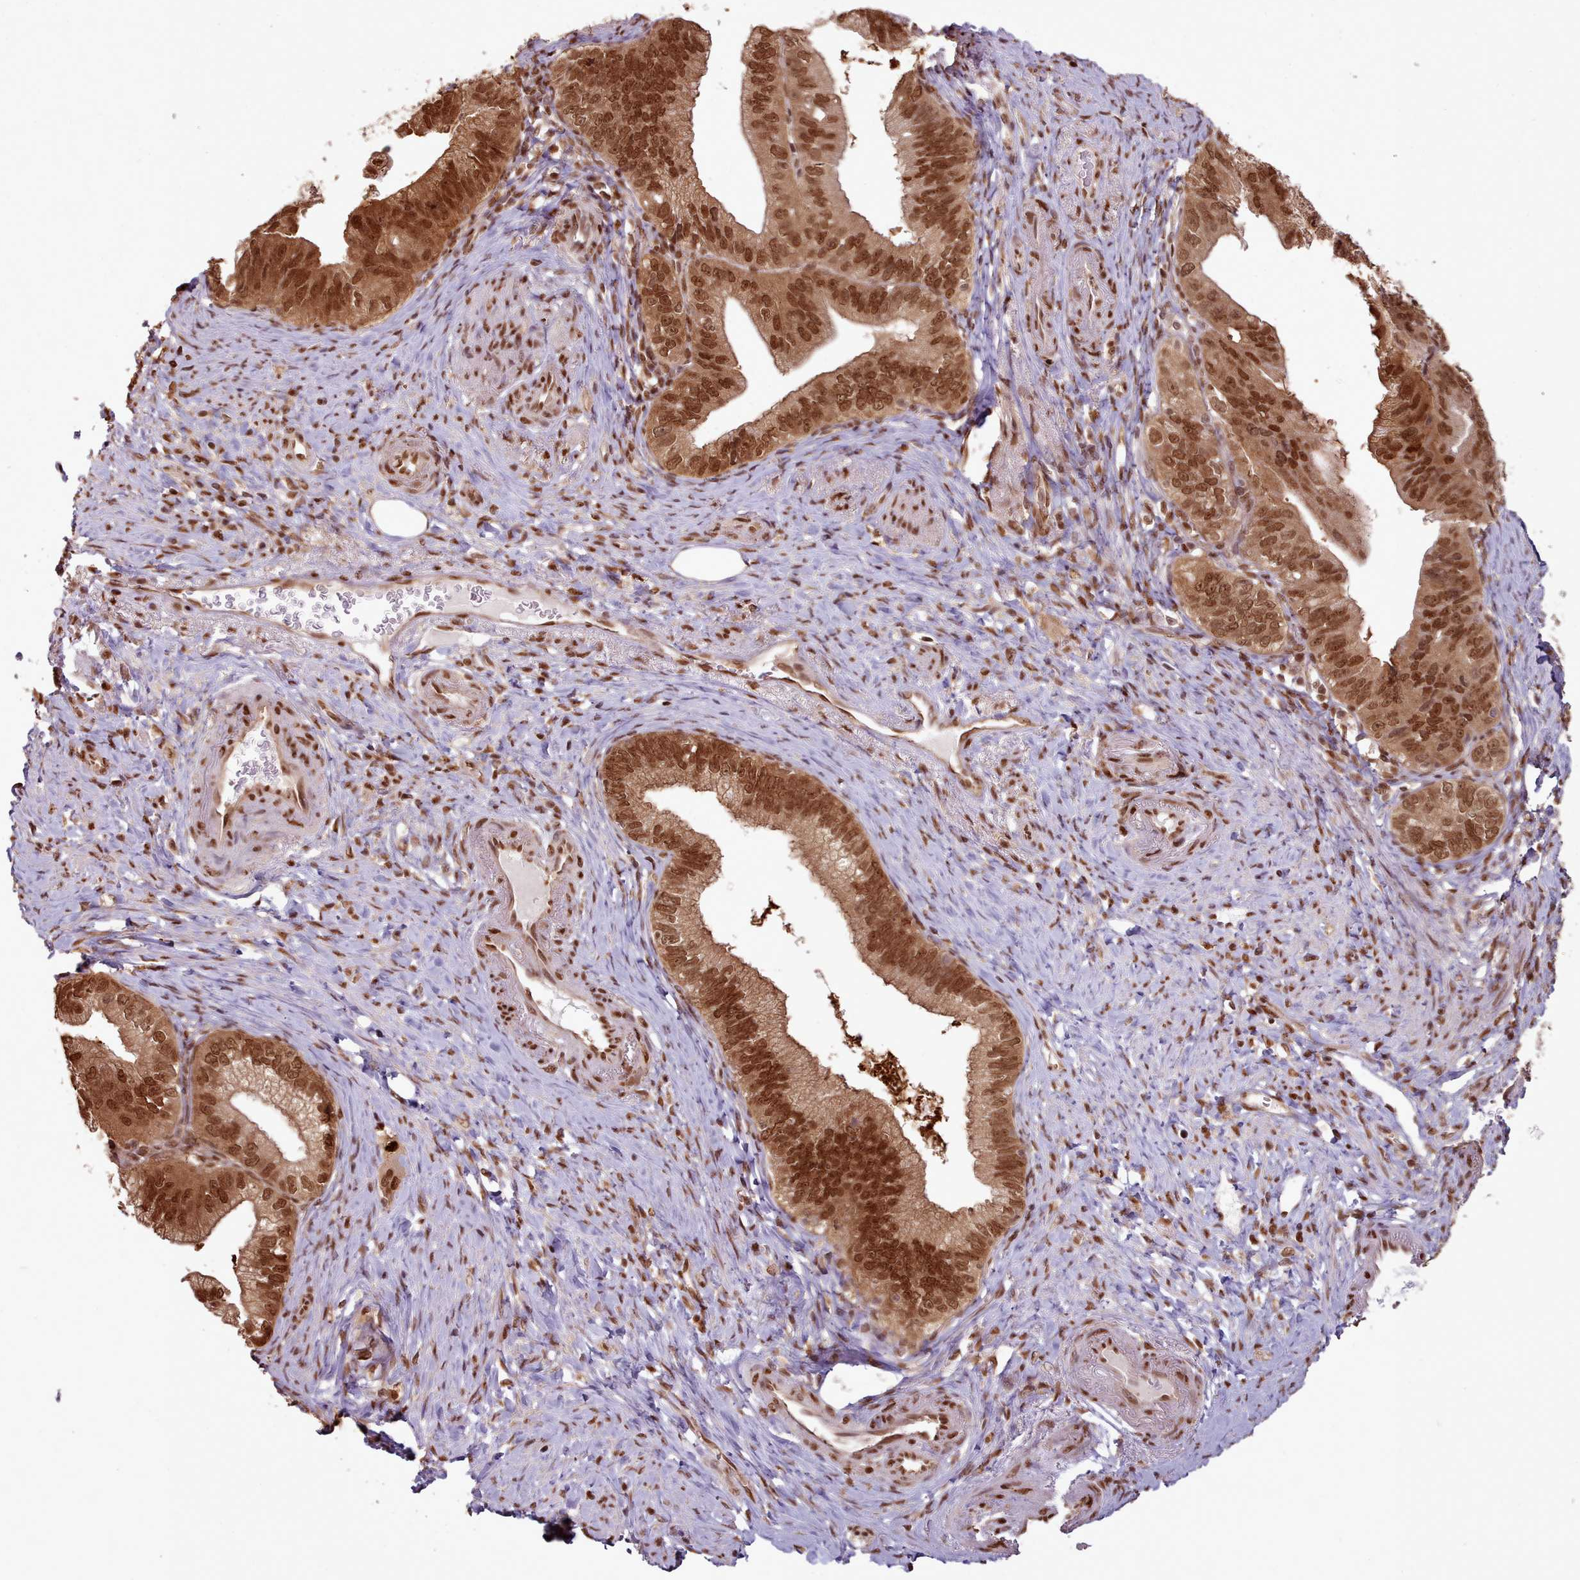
{"staining": {"intensity": "strong", "quantity": ">75%", "location": "nuclear"}, "tissue": "pancreatic cancer", "cell_type": "Tumor cells", "image_type": "cancer", "snomed": [{"axis": "morphology", "description": "Adenocarcinoma, NOS"}, {"axis": "topography", "description": "Pancreas"}], "caption": "DAB immunohistochemical staining of pancreatic adenocarcinoma displays strong nuclear protein staining in about >75% of tumor cells.", "gene": "RPS27A", "patient": {"sex": "male", "age": 70}}